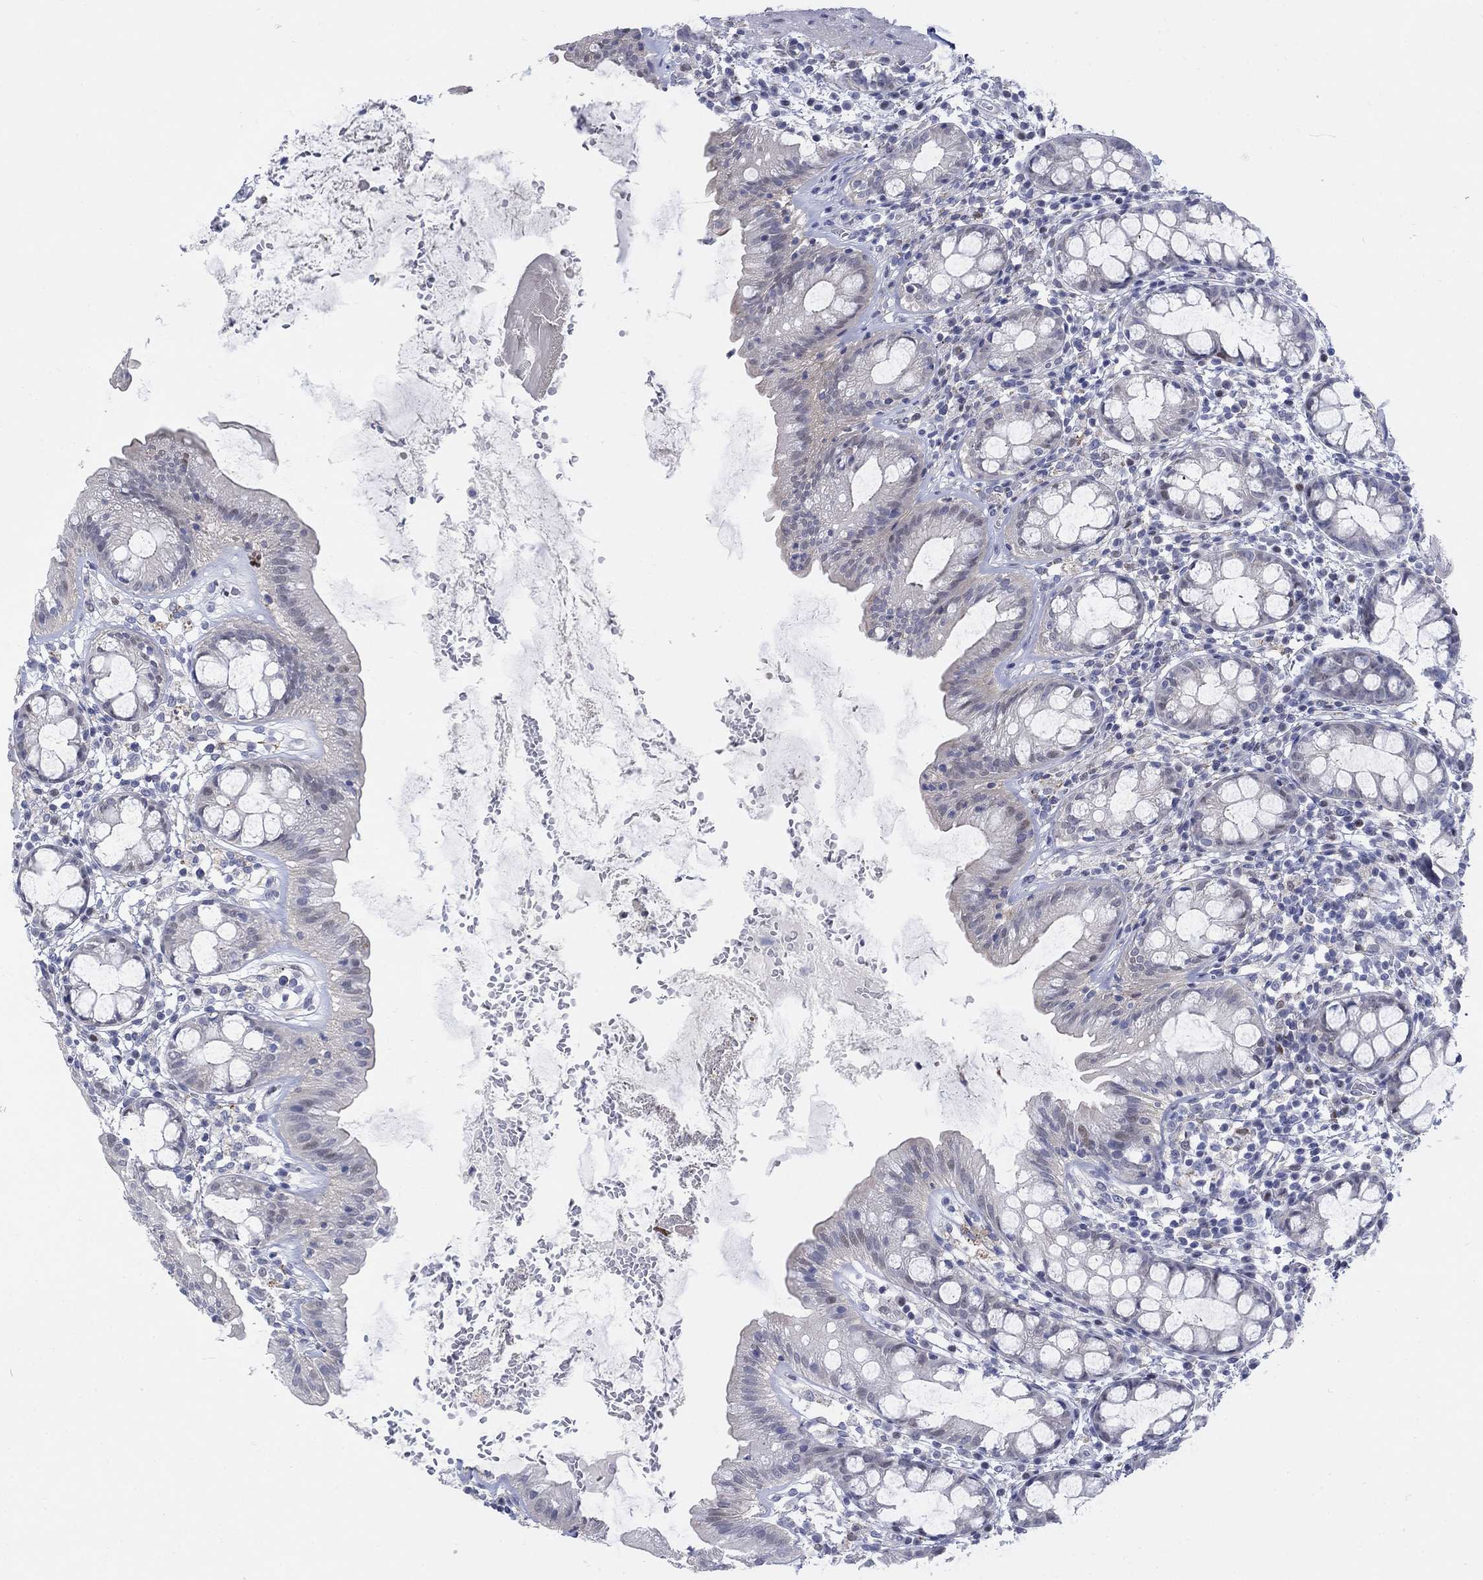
{"staining": {"intensity": "weak", "quantity": "<25%", "location": "nuclear"}, "tissue": "rectum", "cell_type": "Glandular cells", "image_type": "normal", "snomed": [{"axis": "morphology", "description": "Normal tissue, NOS"}, {"axis": "topography", "description": "Rectum"}], "caption": "High power microscopy photomicrograph of an immunohistochemistry (IHC) image of unremarkable rectum, revealing no significant expression in glandular cells.", "gene": "MYO3A", "patient": {"sex": "male", "age": 57}}